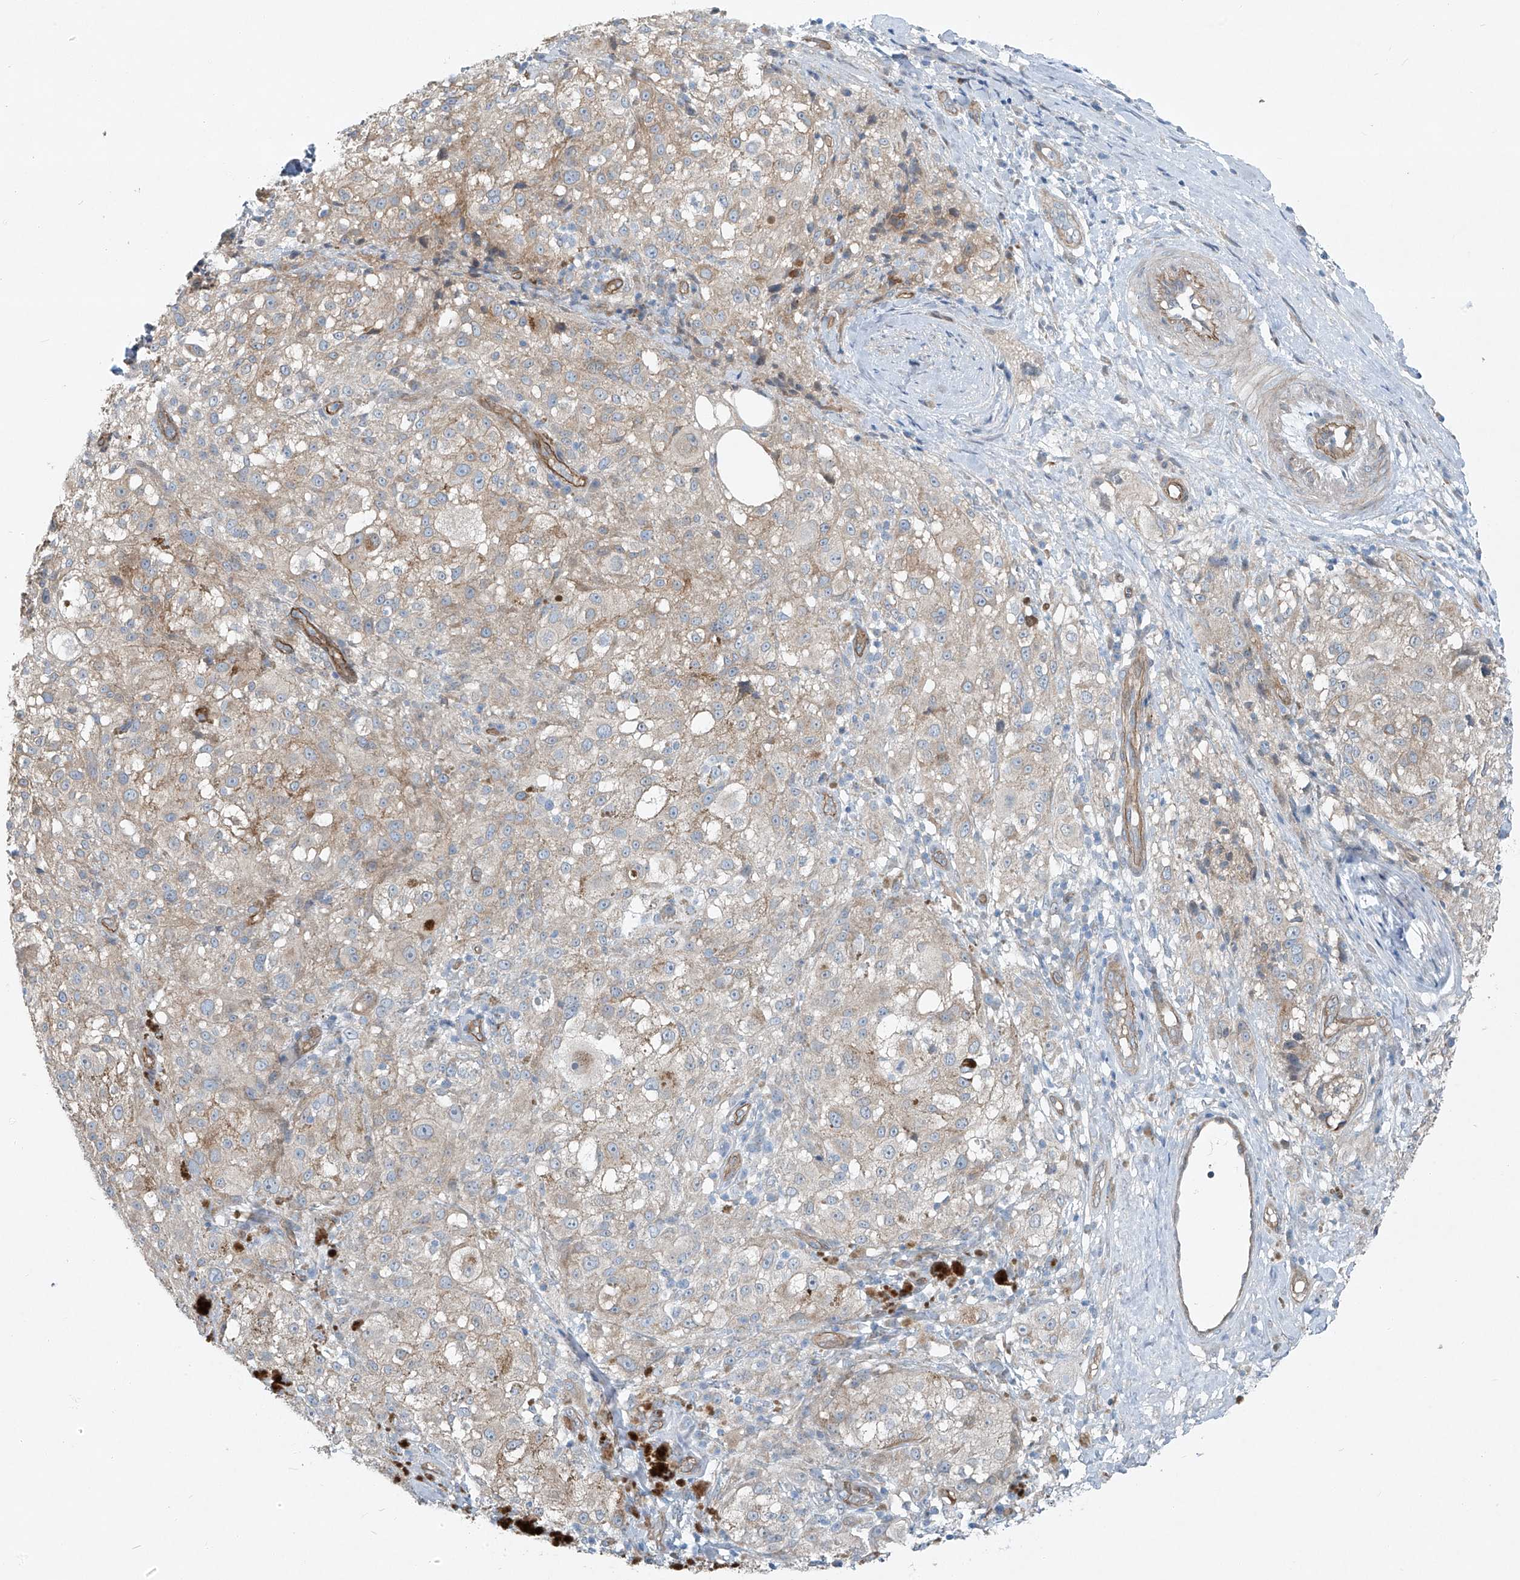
{"staining": {"intensity": "weak", "quantity": "<25%", "location": "cytoplasmic/membranous"}, "tissue": "melanoma", "cell_type": "Tumor cells", "image_type": "cancer", "snomed": [{"axis": "morphology", "description": "Necrosis, NOS"}, {"axis": "morphology", "description": "Malignant melanoma, NOS"}, {"axis": "topography", "description": "Skin"}], "caption": "The IHC photomicrograph has no significant expression in tumor cells of malignant melanoma tissue.", "gene": "TNS2", "patient": {"sex": "female", "age": 87}}